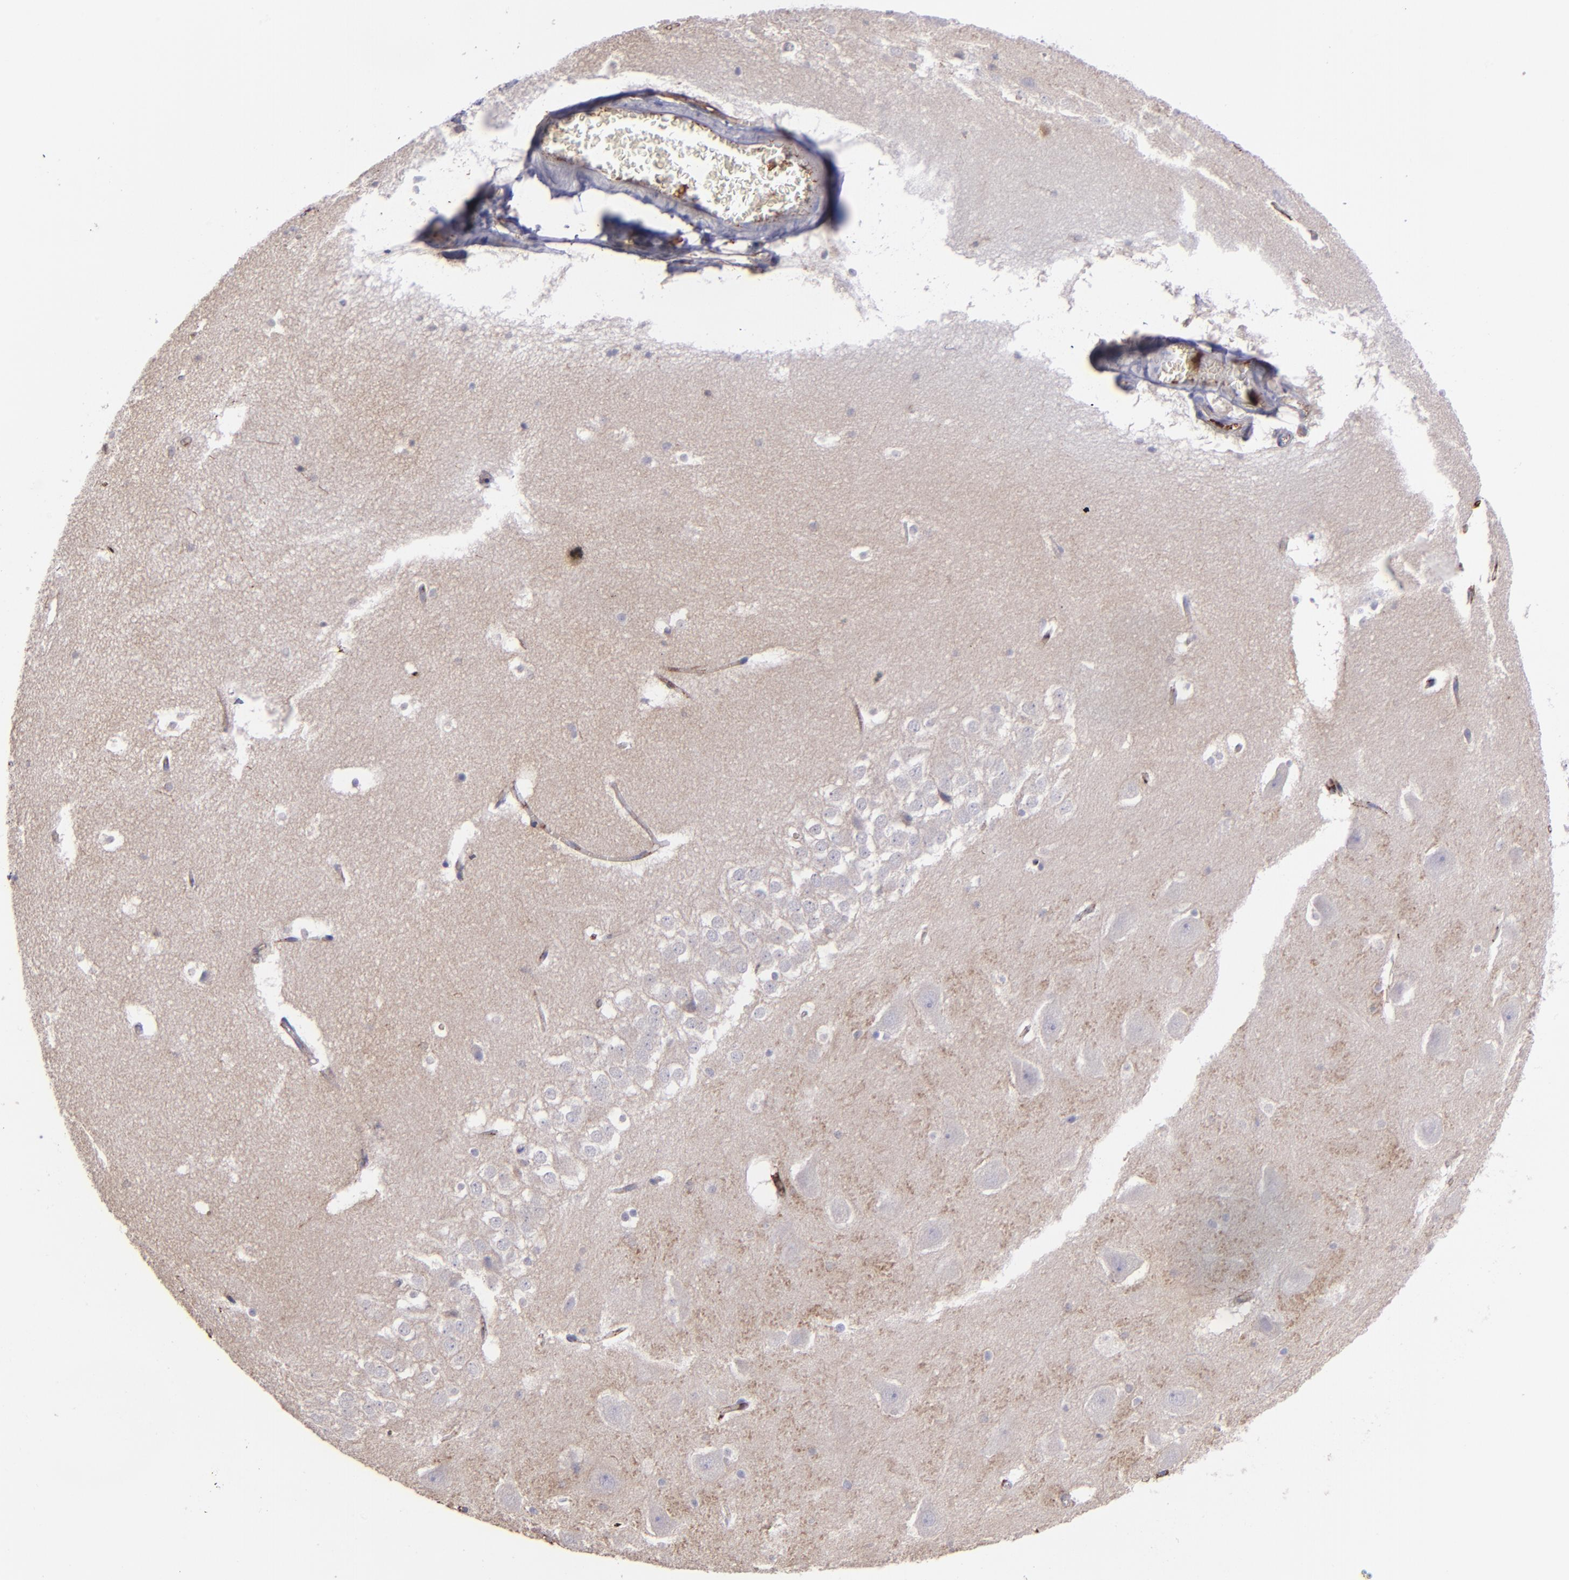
{"staining": {"intensity": "negative", "quantity": "none", "location": "none"}, "tissue": "hippocampus", "cell_type": "Glial cells", "image_type": "normal", "snomed": [{"axis": "morphology", "description": "Normal tissue, NOS"}, {"axis": "topography", "description": "Hippocampus"}], "caption": "Immunohistochemical staining of unremarkable hippocampus exhibits no significant staining in glial cells. Nuclei are stained in blue.", "gene": "C1QA", "patient": {"sex": "male", "age": 45}}